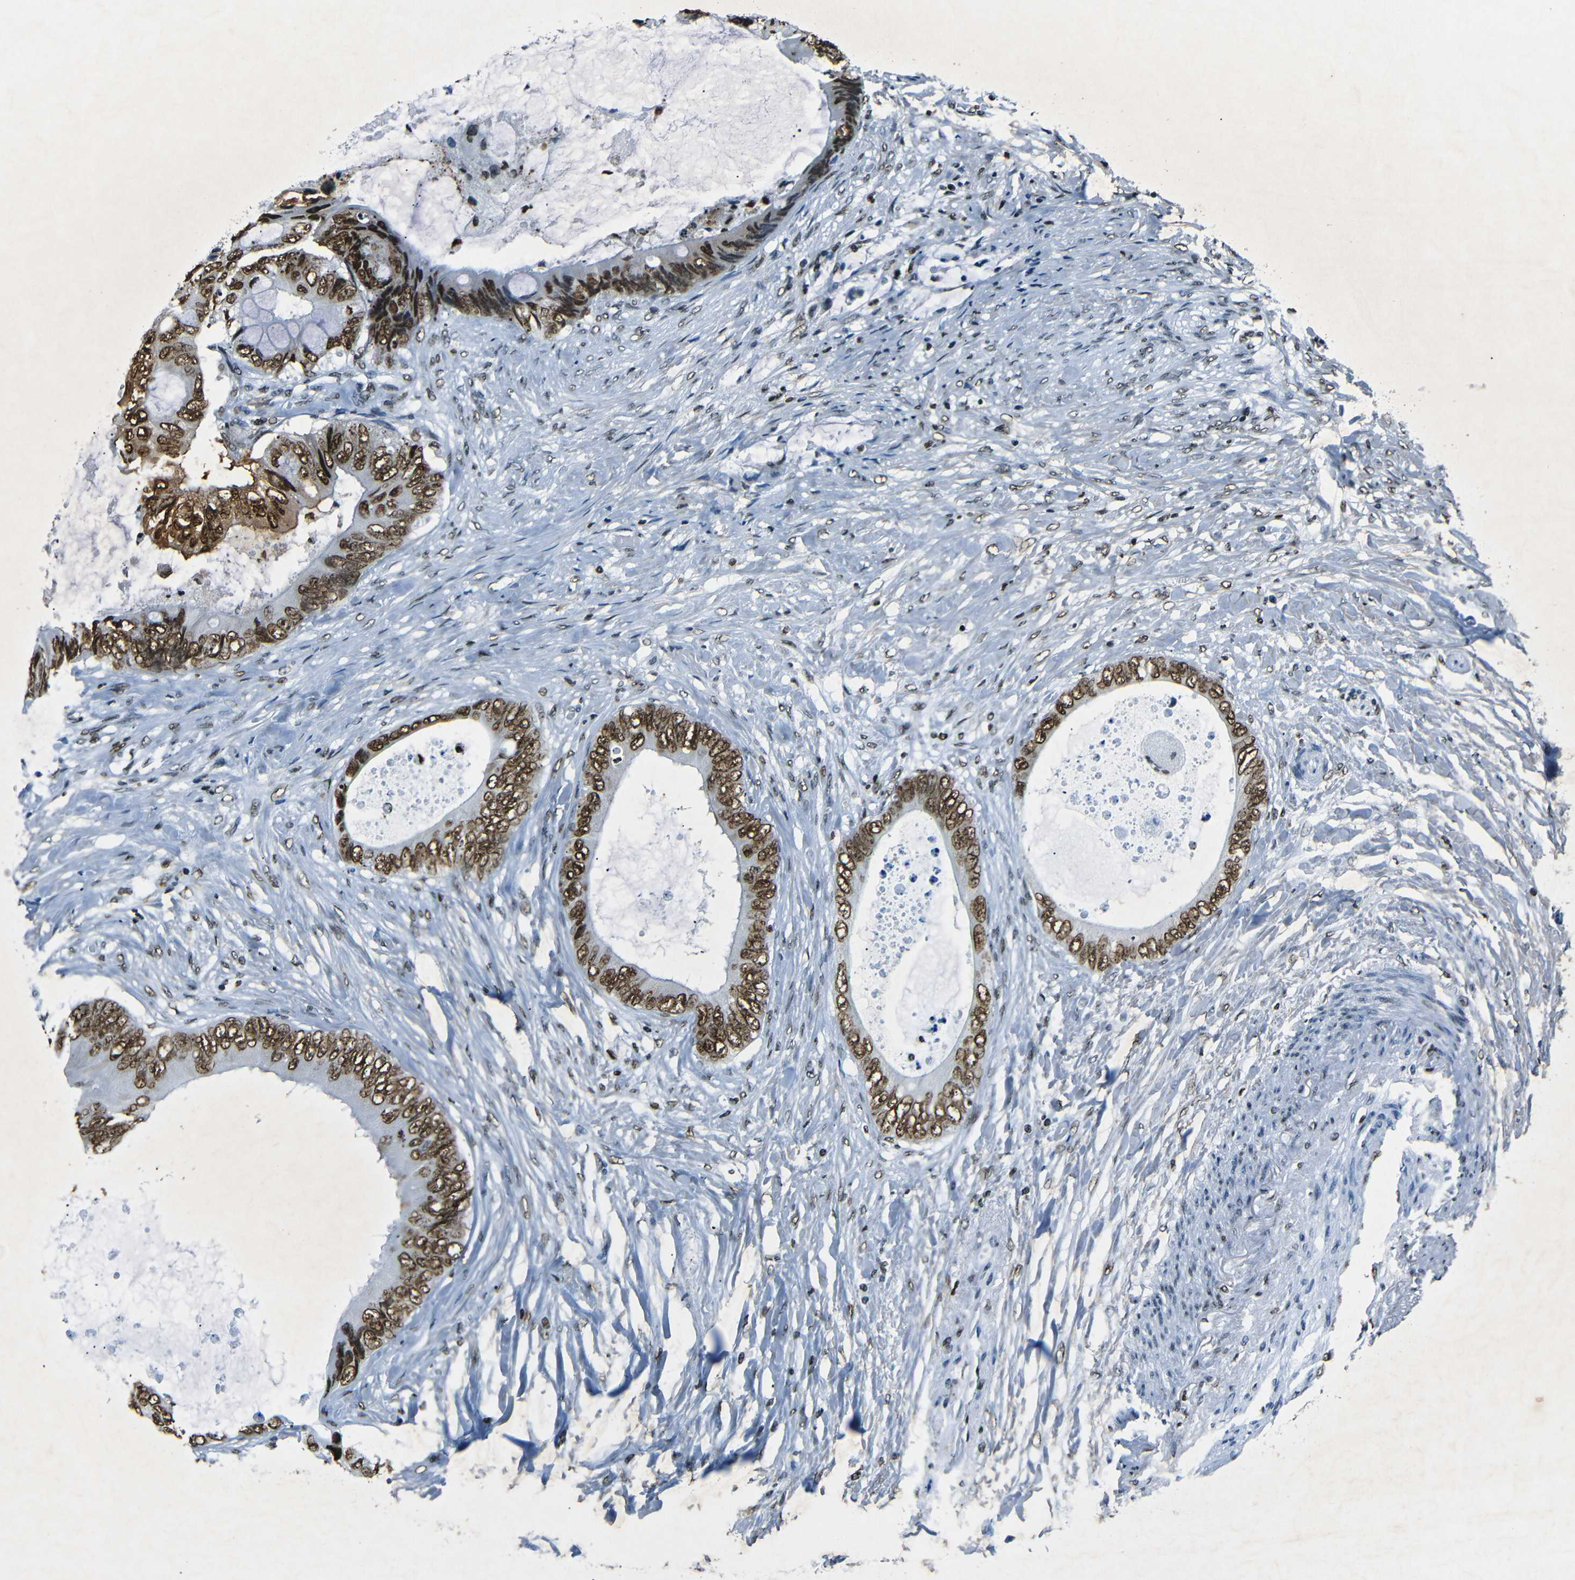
{"staining": {"intensity": "moderate", "quantity": ">75%", "location": "nuclear"}, "tissue": "colorectal cancer", "cell_type": "Tumor cells", "image_type": "cancer", "snomed": [{"axis": "morphology", "description": "Normal tissue, NOS"}, {"axis": "morphology", "description": "Adenocarcinoma, NOS"}, {"axis": "topography", "description": "Rectum"}, {"axis": "topography", "description": "Peripheral nerve tissue"}], "caption": "A brown stain highlights moderate nuclear expression of a protein in human colorectal cancer (adenocarcinoma) tumor cells.", "gene": "HMGN1", "patient": {"sex": "female", "age": 77}}